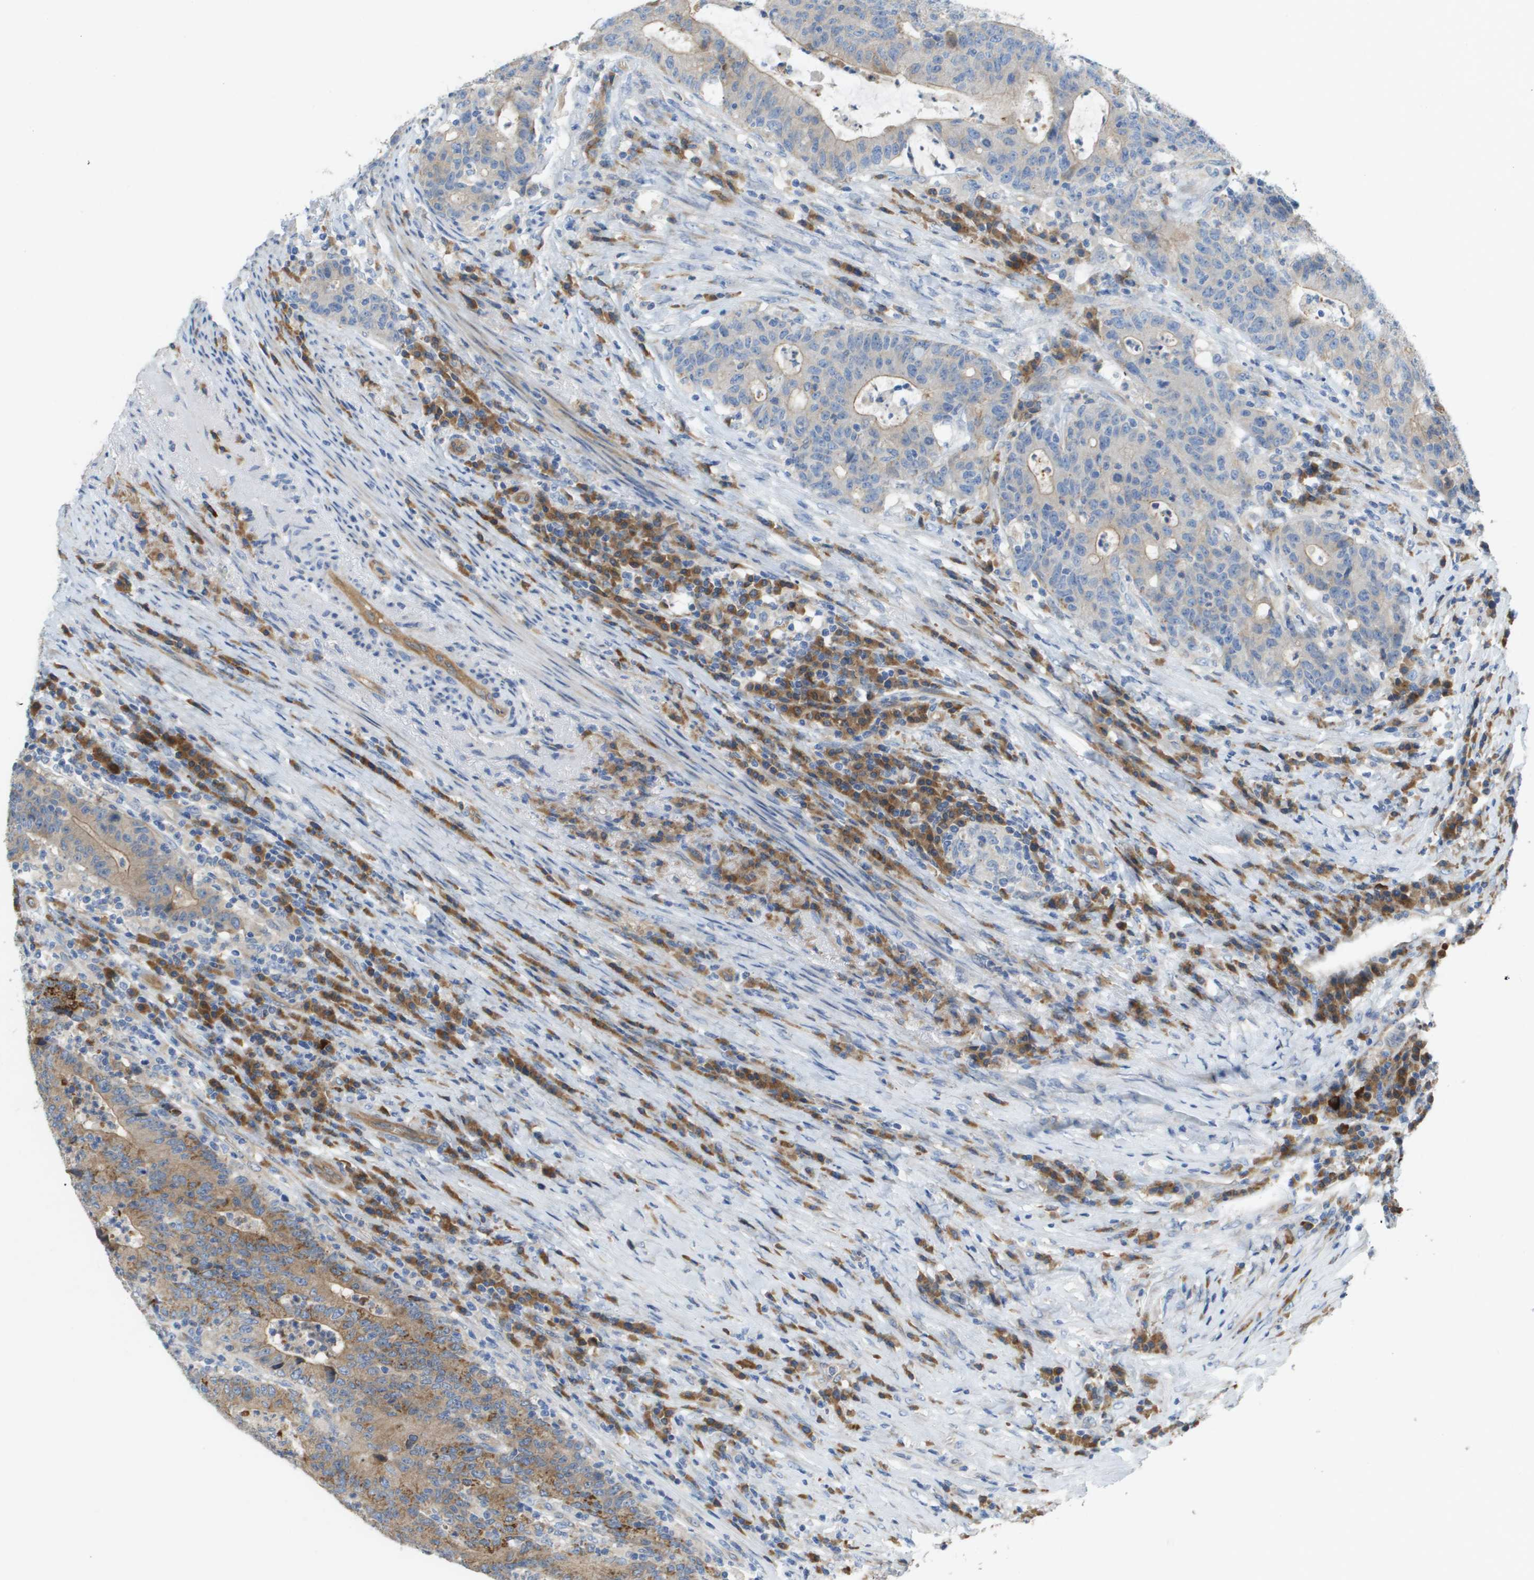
{"staining": {"intensity": "moderate", "quantity": "25%-75%", "location": "cytoplasmic/membranous"}, "tissue": "colorectal cancer", "cell_type": "Tumor cells", "image_type": "cancer", "snomed": [{"axis": "morphology", "description": "Normal tissue, NOS"}, {"axis": "morphology", "description": "Adenocarcinoma, NOS"}, {"axis": "topography", "description": "Colon"}], "caption": "Moderate cytoplasmic/membranous protein positivity is present in approximately 25%-75% of tumor cells in colorectal adenocarcinoma. Nuclei are stained in blue.", "gene": "CASP10", "patient": {"sex": "female", "age": 75}}